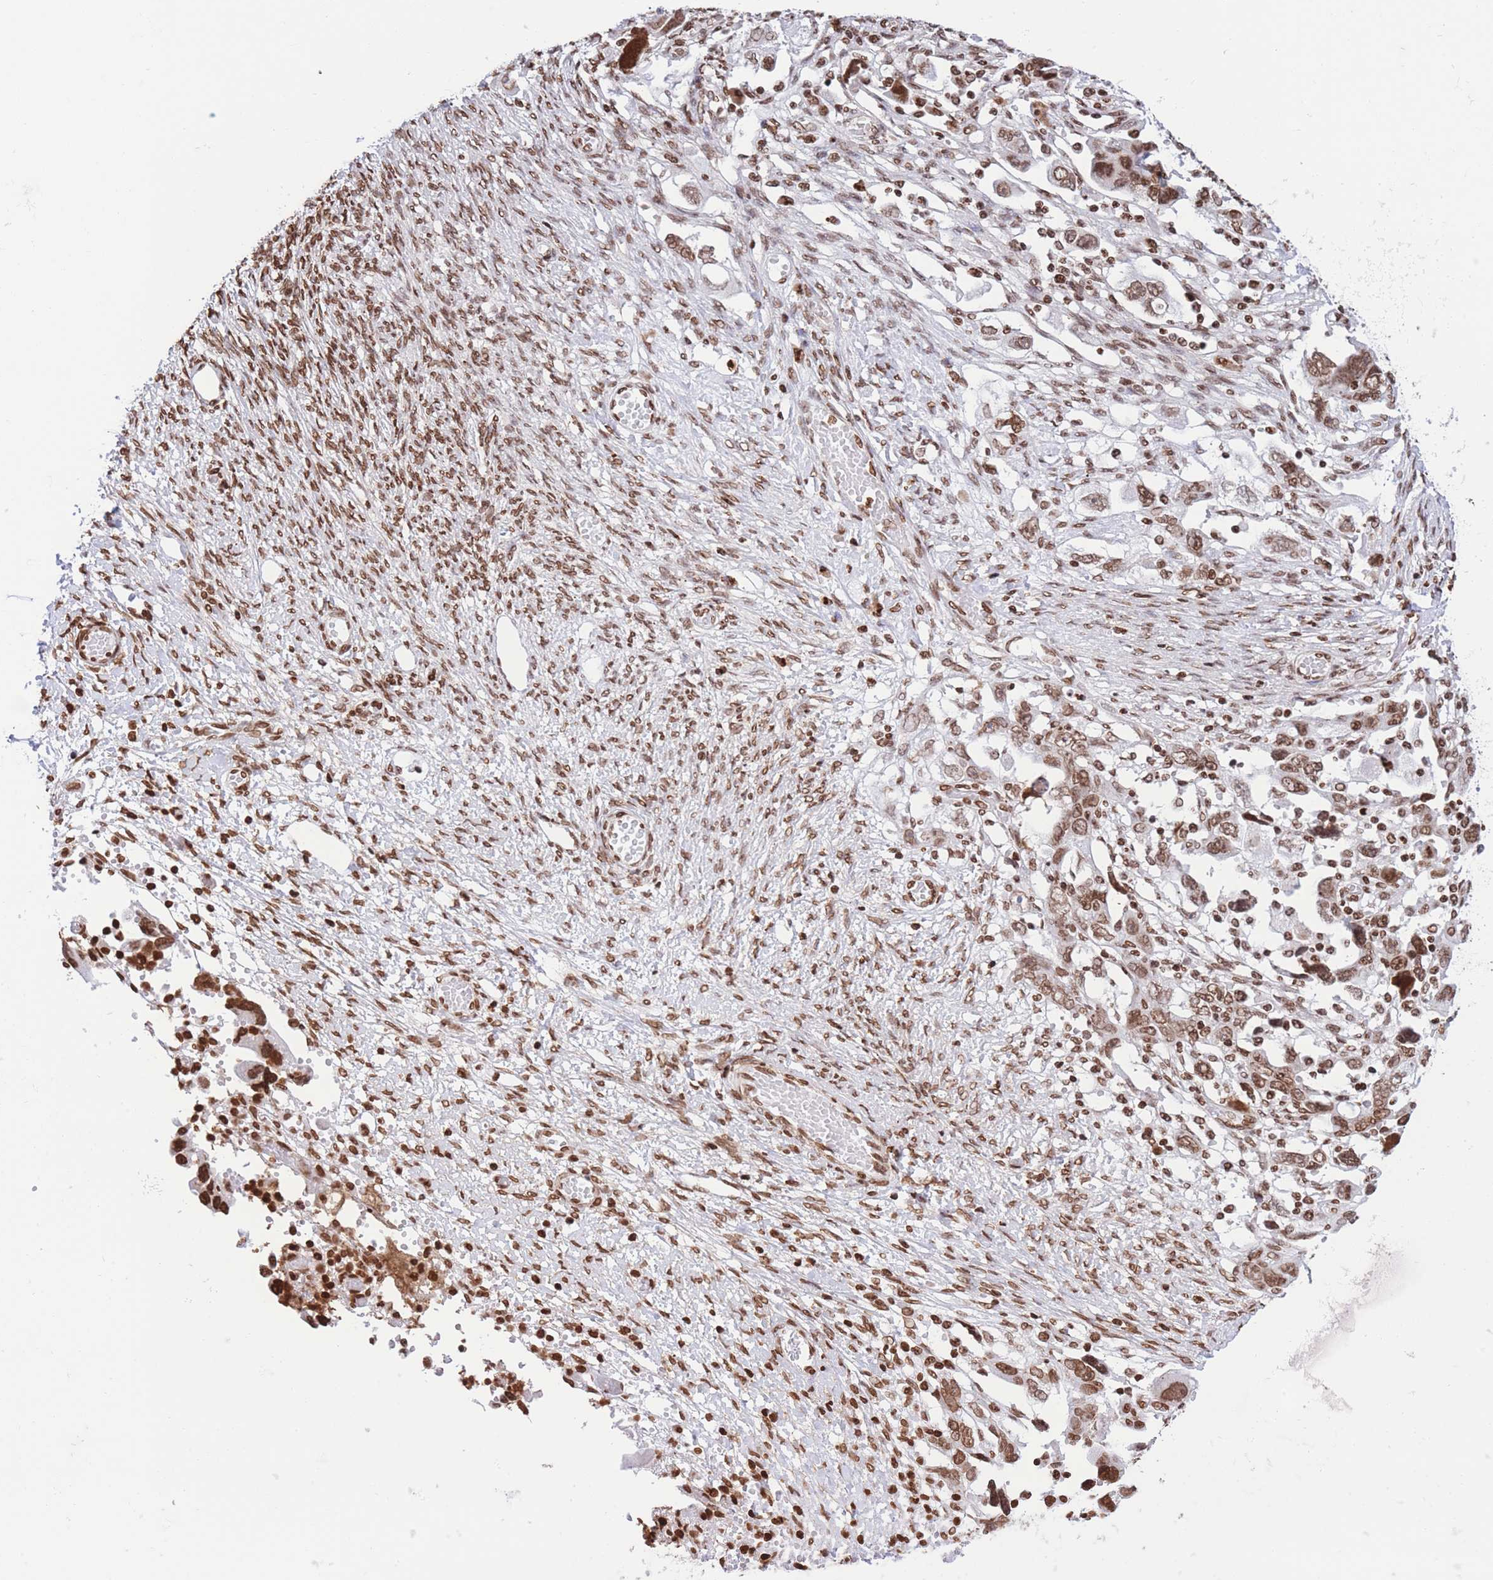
{"staining": {"intensity": "moderate", "quantity": ">75%", "location": "nuclear"}, "tissue": "ovarian cancer", "cell_type": "Tumor cells", "image_type": "cancer", "snomed": [{"axis": "morphology", "description": "Carcinoma, NOS"}, {"axis": "morphology", "description": "Cystadenocarcinoma, serous, NOS"}, {"axis": "topography", "description": "Ovary"}], "caption": "A brown stain labels moderate nuclear staining of a protein in human ovarian cancer (carcinoma) tumor cells. Immunohistochemistry stains the protein of interest in brown and the nuclei are stained blue.", "gene": "H2BC11", "patient": {"sex": "female", "age": 69}}